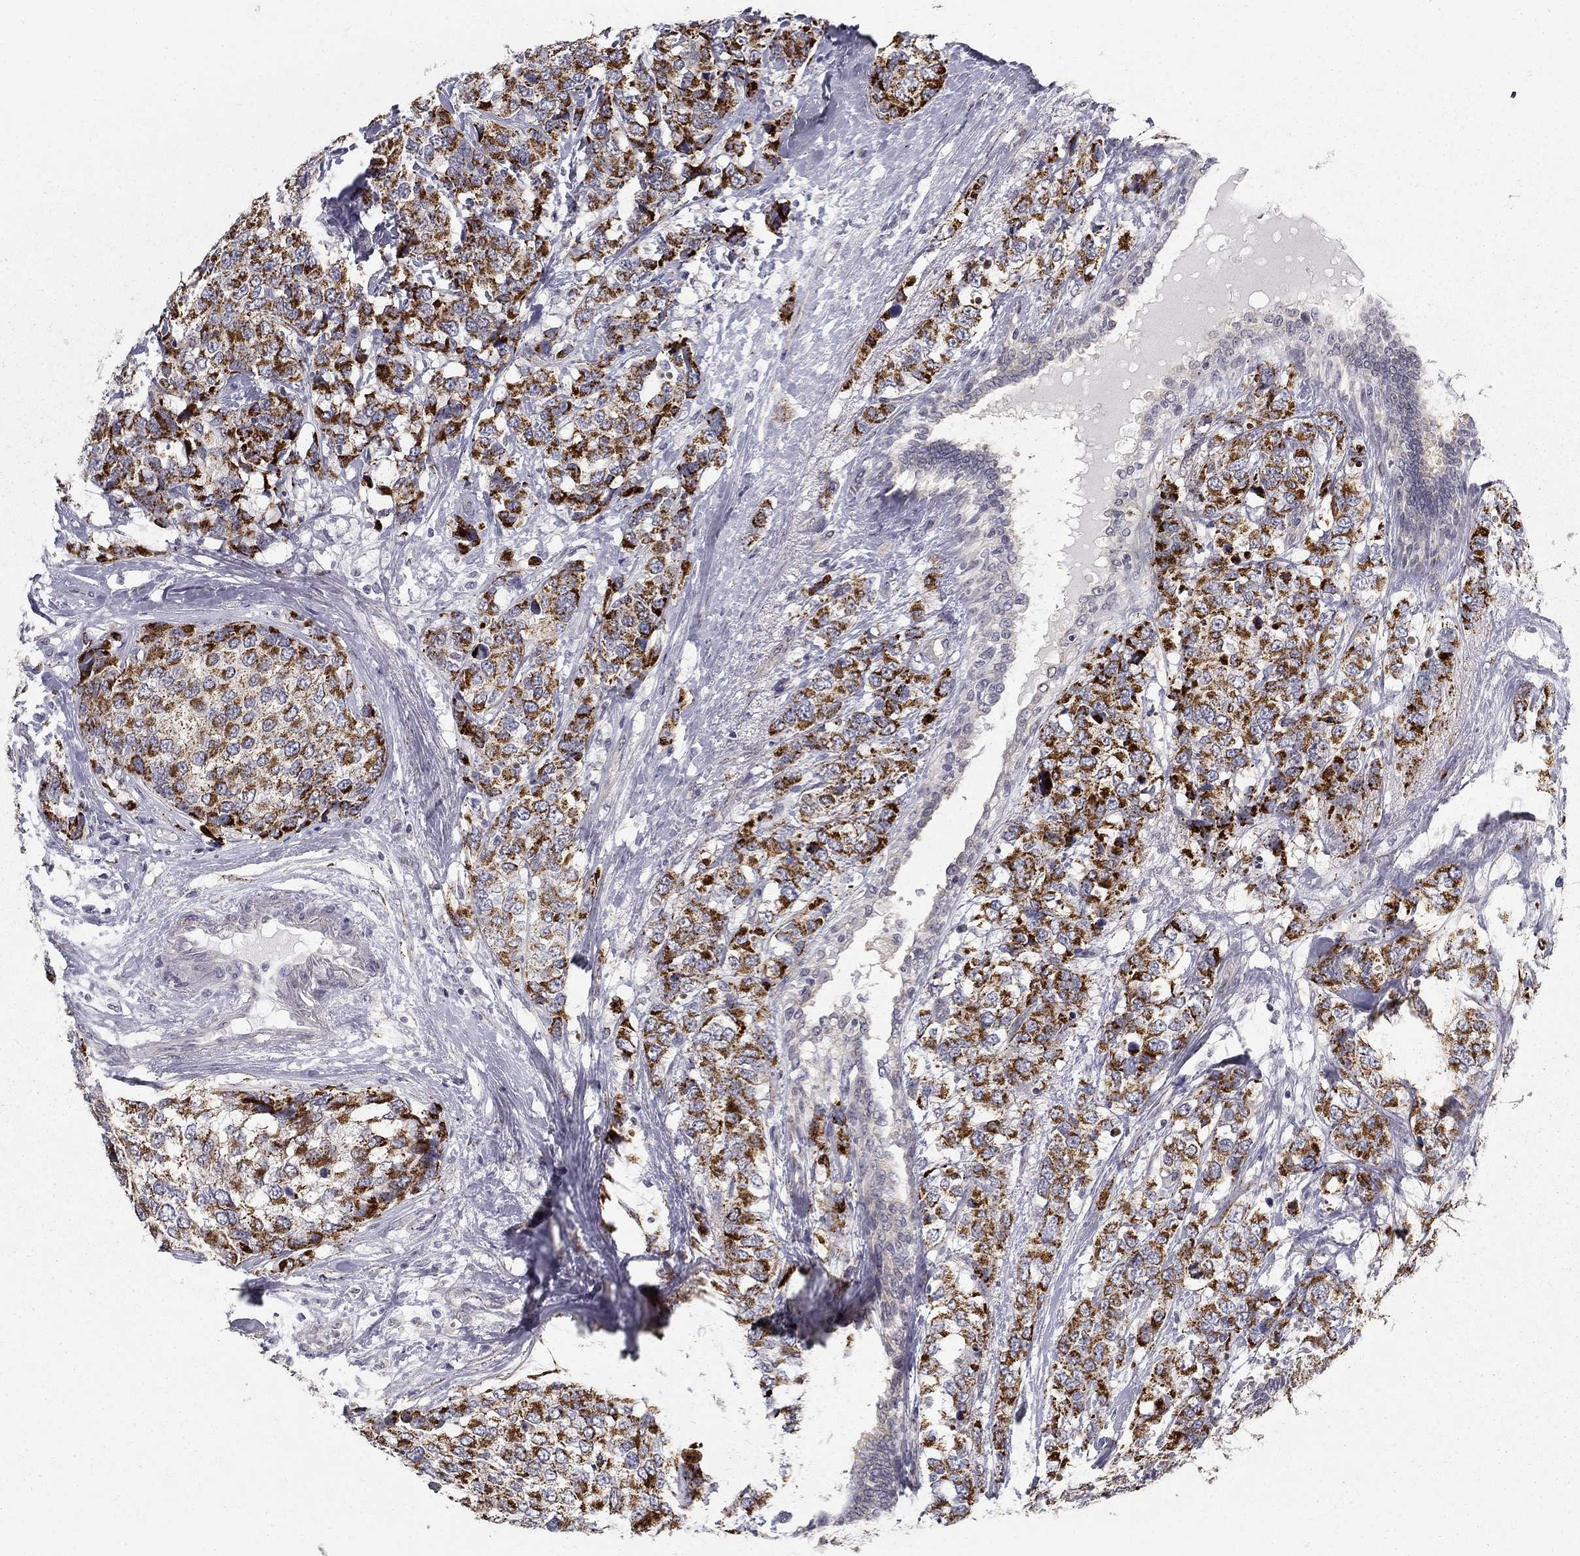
{"staining": {"intensity": "strong", "quantity": "25%-75%", "location": "cytoplasmic/membranous"}, "tissue": "breast cancer", "cell_type": "Tumor cells", "image_type": "cancer", "snomed": [{"axis": "morphology", "description": "Lobular carcinoma"}, {"axis": "topography", "description": "Breast"}], "caption": "Breast lobular carcinoma stained with a protein marker reveals strong staining in tumor cells.", "gene": "CLIC6", "patient": {"sex": "female", "age": 59}}